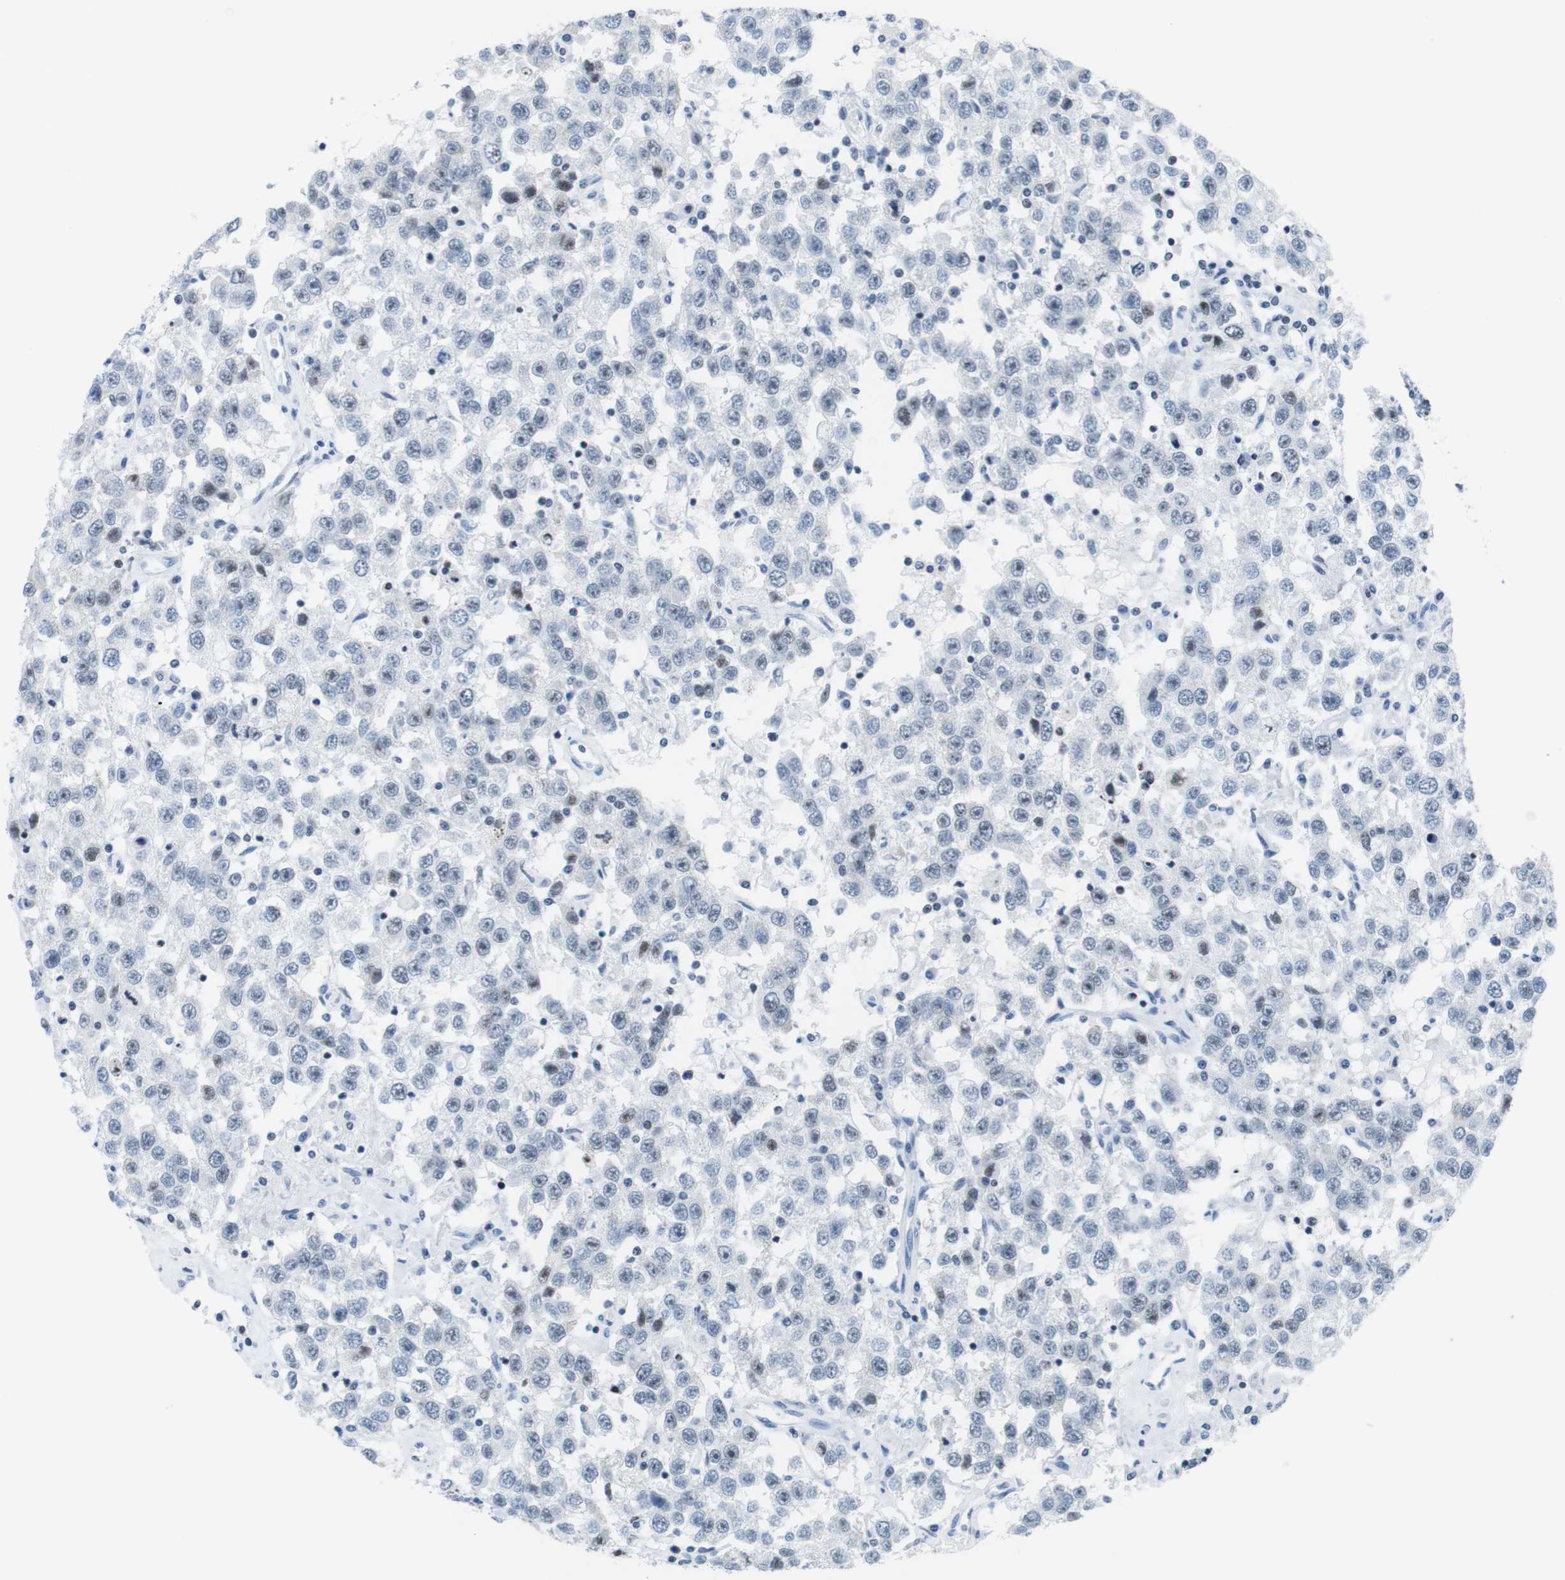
{"staining": {"intensity": "weak", "quantity": "<25%", "location": "nuclear"}, "tissue": "testis cancer", "cell_type": "Tumor cells", "image_type": "cancer", "snomed": [{"axis": "morphology", "description": "Seminoma, NOS"}, {"axis": "topography", "description": "Testis"}], "caption": "Testis seminoma stained for a protein using immunohistochemistry shows no staining tumor cells.", "gene": "NIFK", "patient": {"sex": "male", "age": 41}}